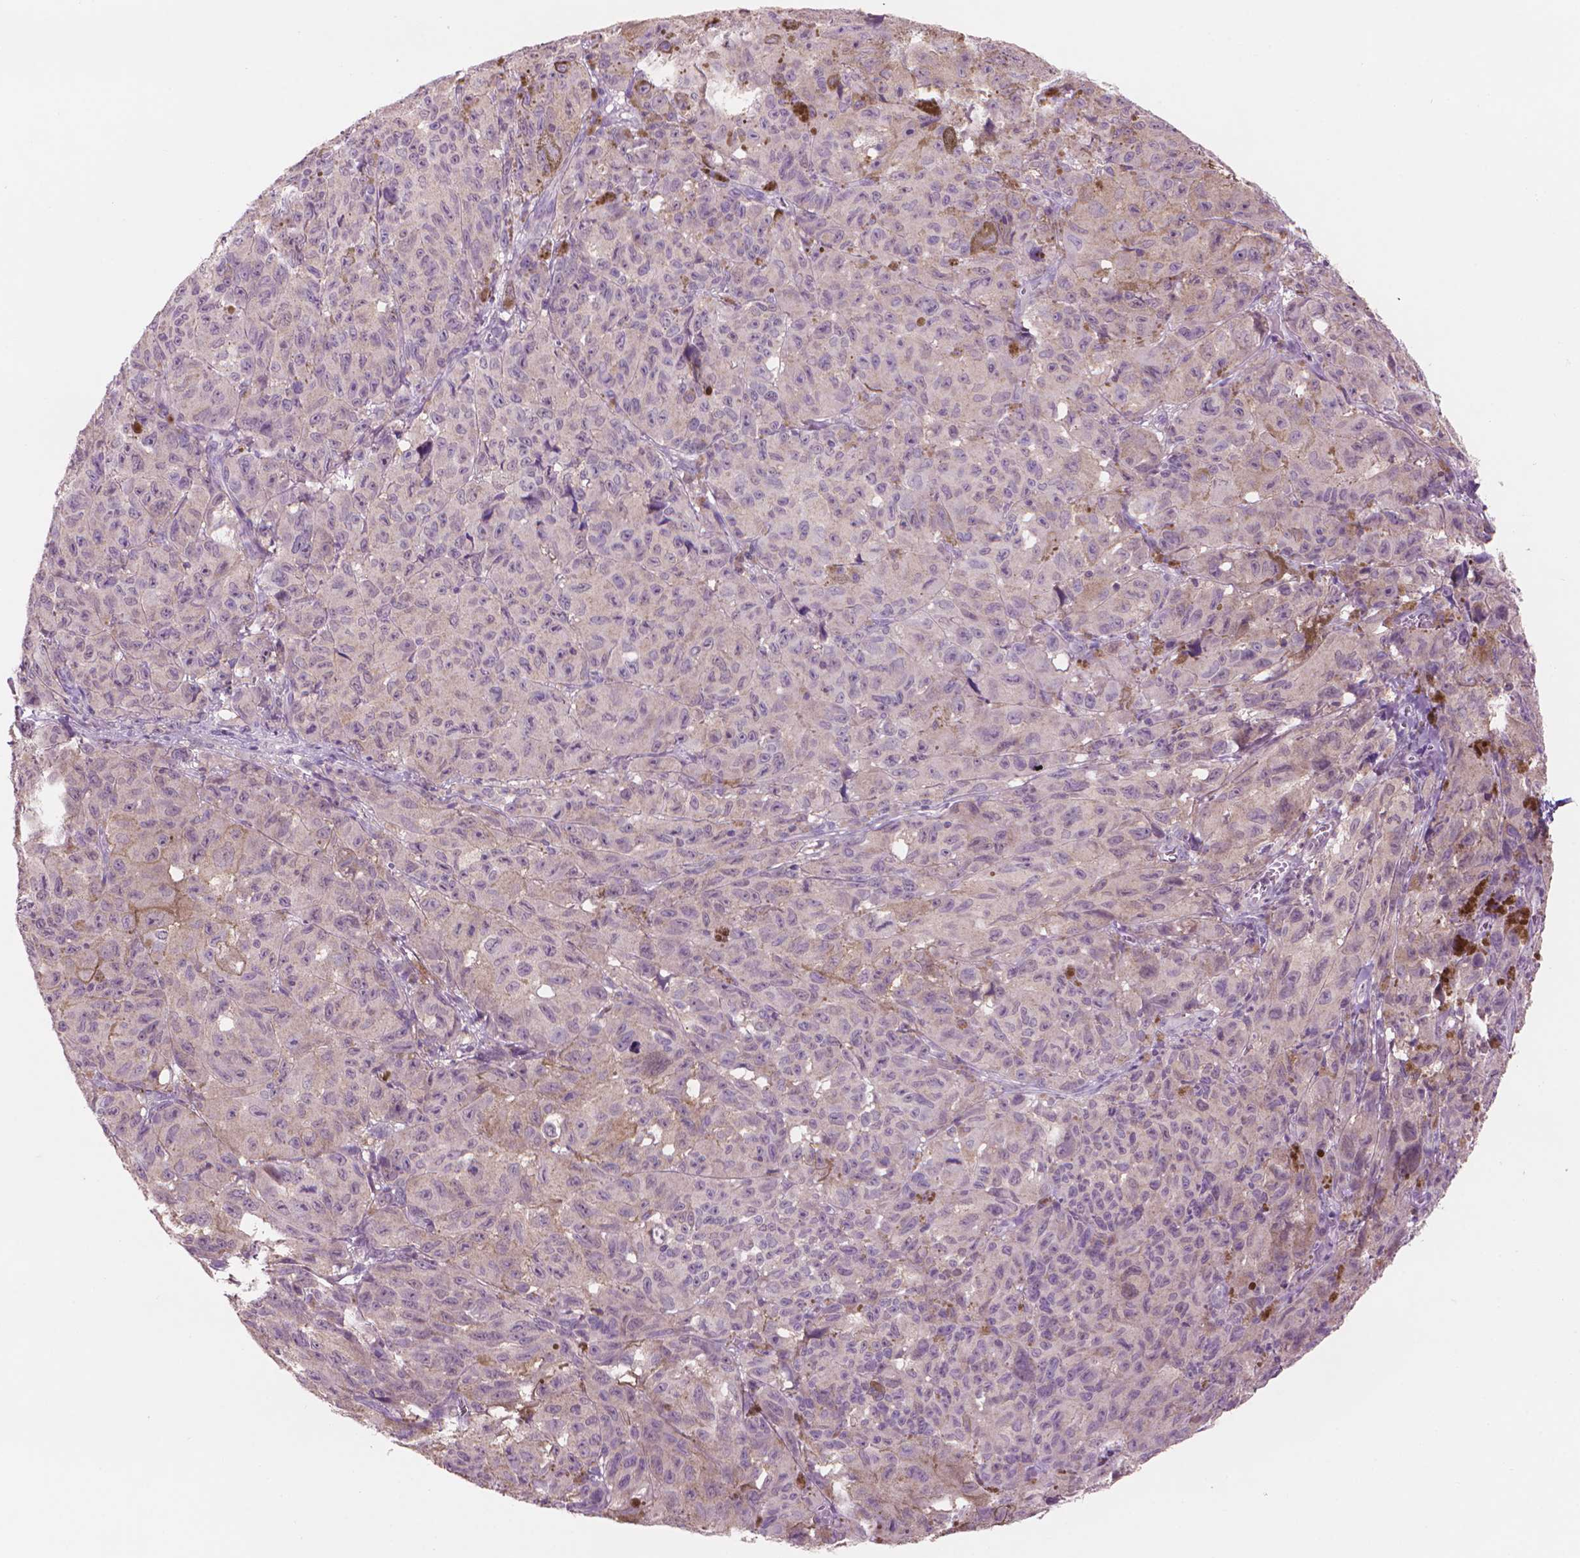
{"staining": {"intensity": "negative", "quantity": "none", "location": "none"}, "tissue": "melanoma", "cell_type": "Tumor cells", "image_type": "cancer", "snomed": [{"axis": "morphology", "description": "Malignant melanoma, NOS"}, {"axis": "topography", "description": "Vulva, labia, clitoris and Bartholin´s gland, NO"}], "caption": "Melanoma stained for a protein using IHC shows no staining tumor cells.", "gene": "ENO2", "patient": {"sex": "female", "age": 75}}